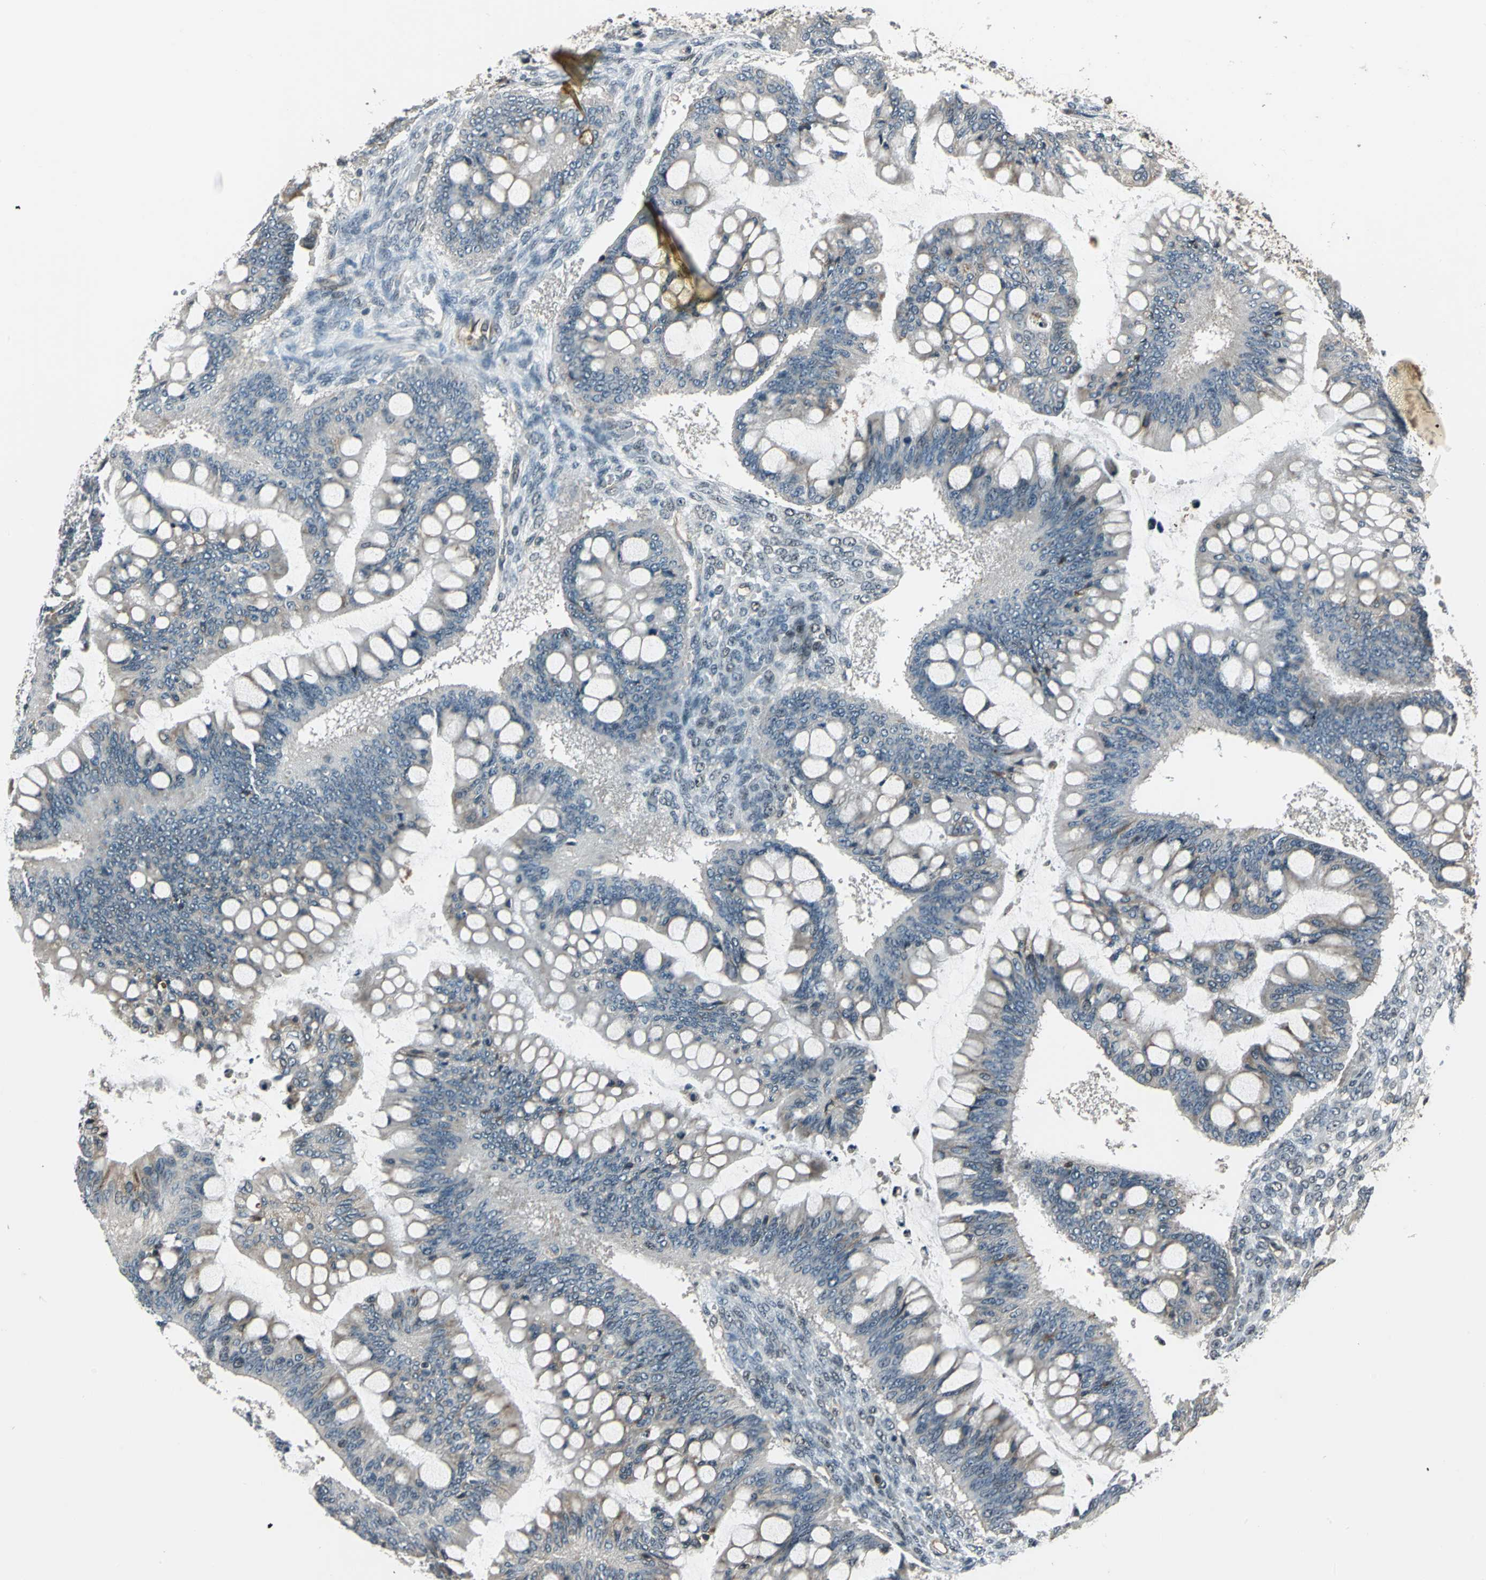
{"staining": {"intensity": "weak", "quantity": "25%-75%", "location": "cytoplasmic/membranous"}, "tissue": "ovarian cancer", "cell_type": "Tumor cells", "image_type": "cancer", "snomed": [{"axis": "morphology", "description": "Cystadenocarcinoma, mucinous, NOS"}, {"axis": "topography", "description": "Ovary"}], "caption": "Protein staining reveals weak cytoplasmic/membranous expression in about 25%-75% of tumor cells in ovarian cancer (mucinous cystadenocarcinoma). The staining is performed using DAB brown chromogen to label protein expression. The nuclei are counter-stained blue using hematoxylin.", "gene": "NR2C2", "patient": {"sex": "female", "age": 73}}